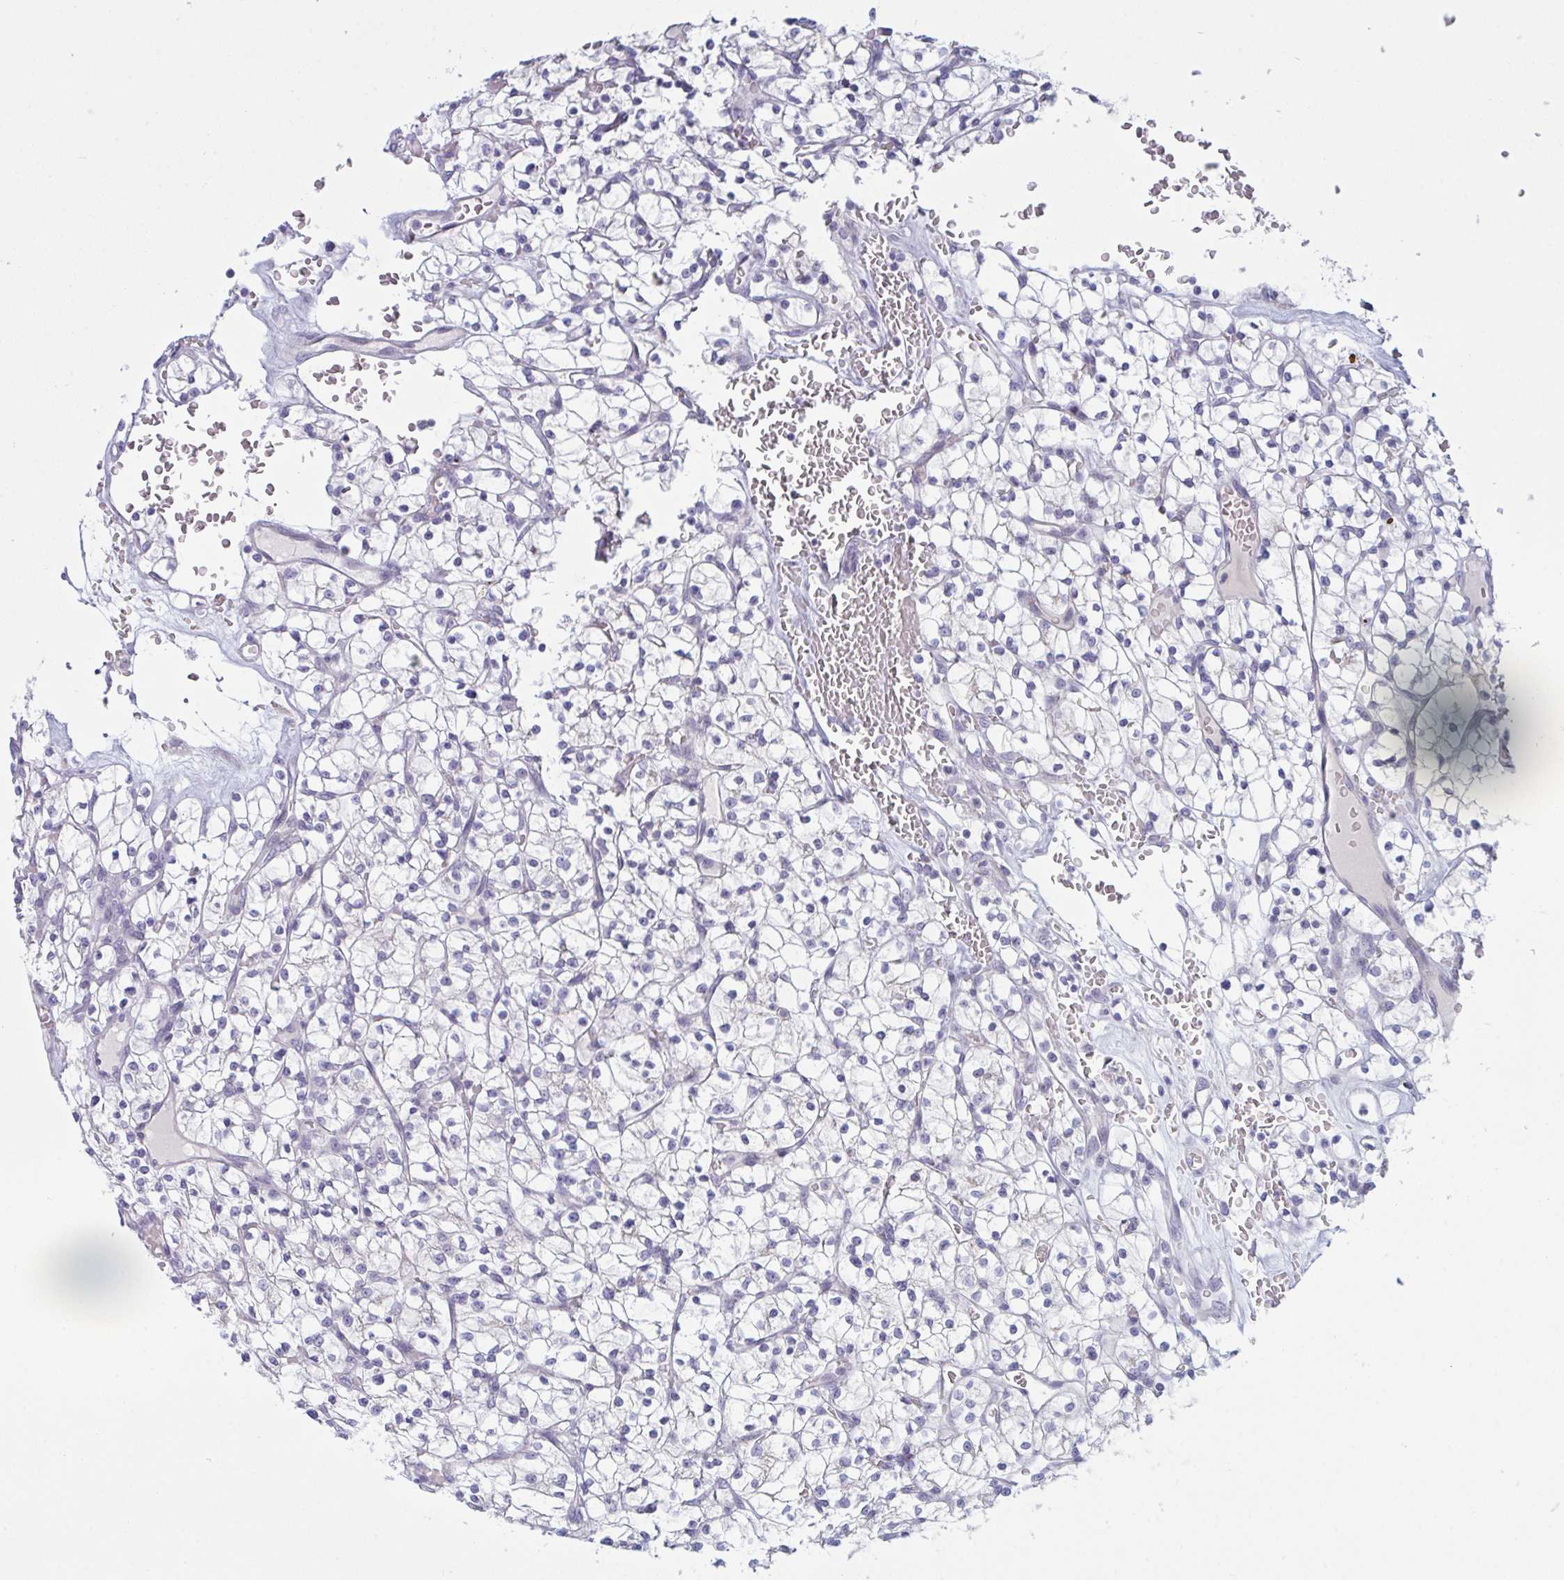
{"staining": {"intensity": "negative", "quantity": "none", "location": "none"}, "tissue": "renal cancer", "cell_type": "Tumor cells", "image_type": "cancer", "snomed": [{"axis": "morphology", "description": "Adenocarcinoma, NOS"}, {"axis": "topography", "description": "Kidney"}], "caption": "This is an IHC image of human renal adenocarcinoma. There is no positivity in tumor cells.", "gene": "NAA30", "patient": {"sex": "female", "age": 64}}